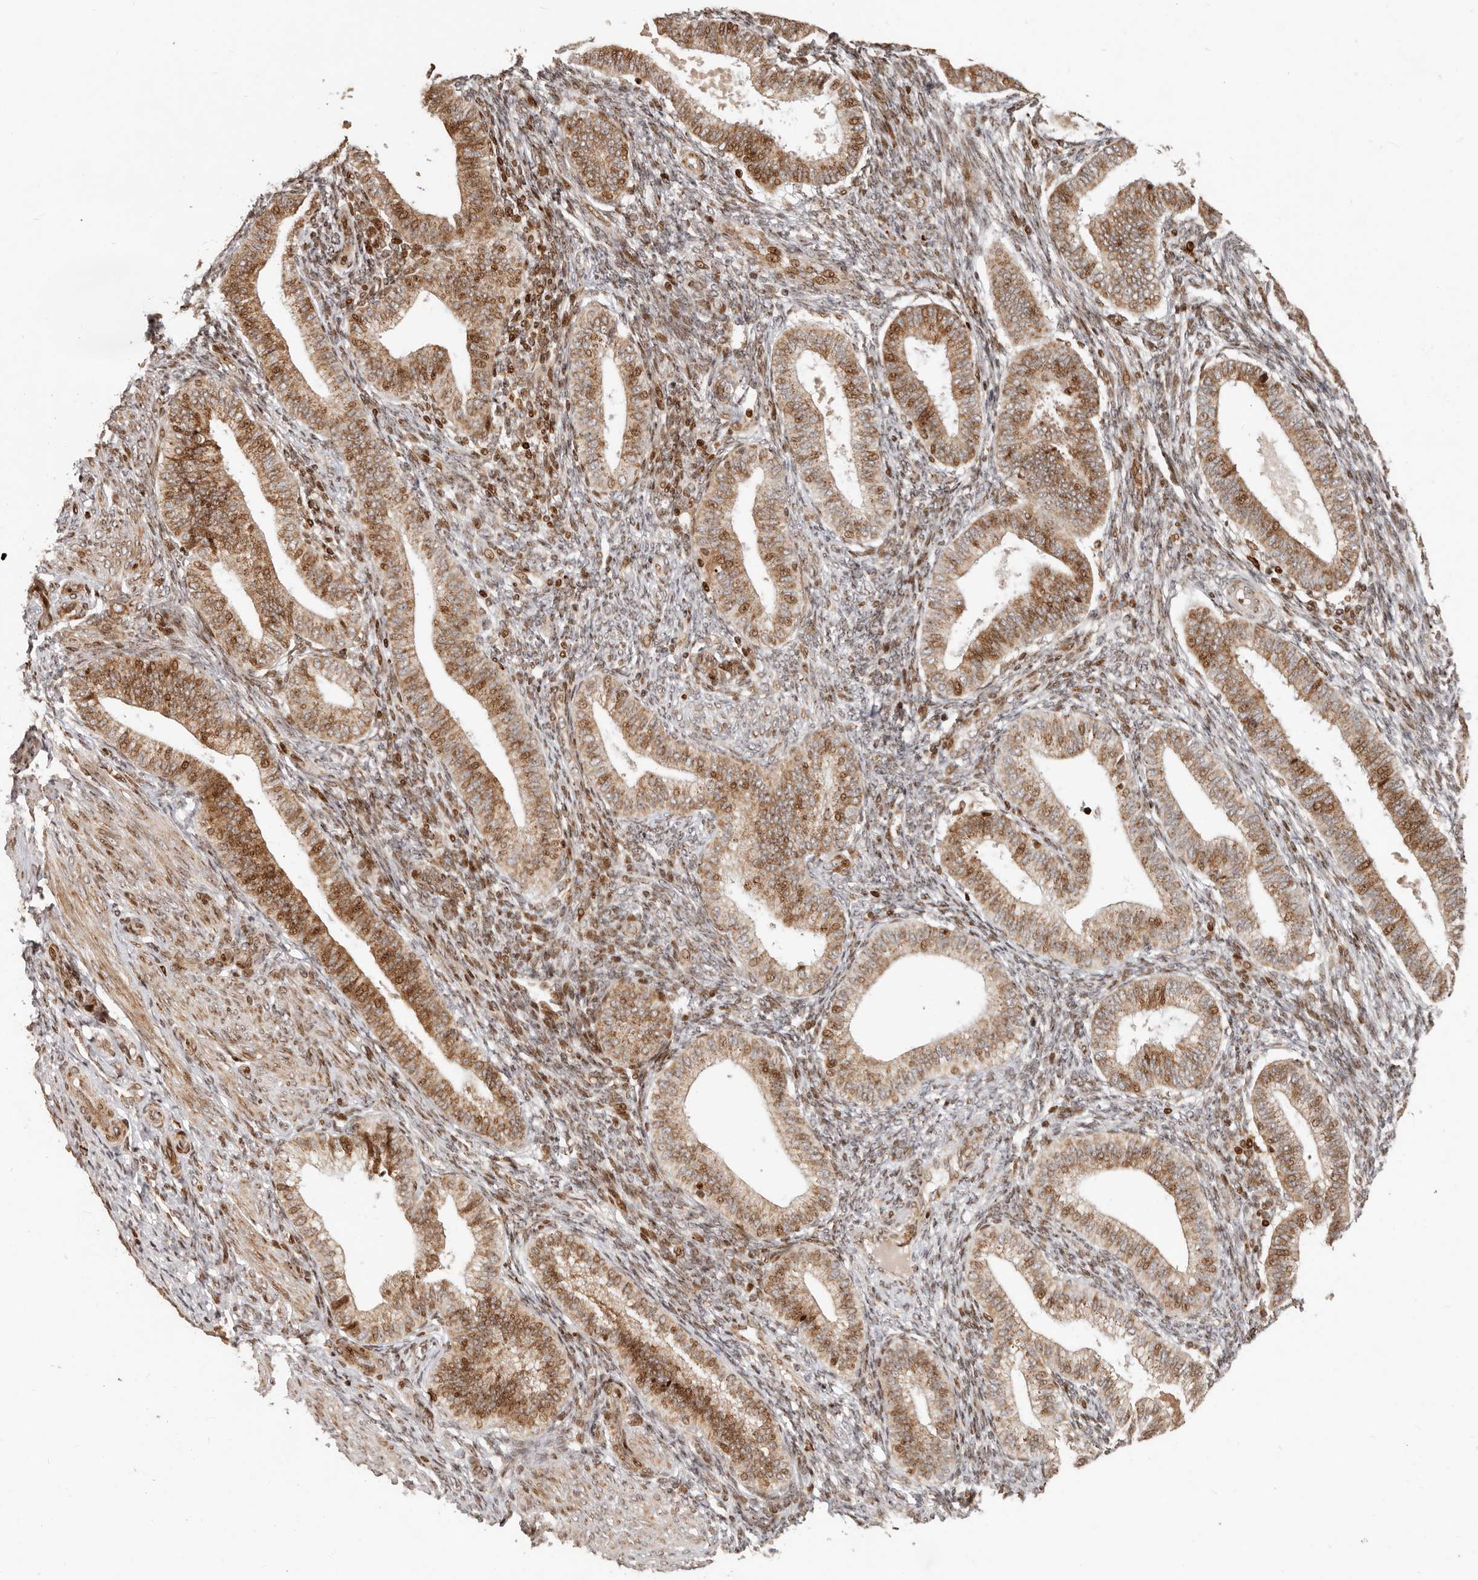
{"staining": {"intensity": "moderate", "quantity": ">75%", "location": "cytoplasmic/membranous"}, "tissue": "endometrium", "cell_type": "Cells in endometrial stroma", "image_type": "normal", "snomed": [{"axis": "morphology", "description": "Normal tissue, NOS"}, {"axis": "topography", "description": "Endometrium"}], "caption": "Endometrium stained with DAB (3,3'-diaminobenzidine) immunohistochemistry (IHC) shows medium levels of moderate cytoplasmic/membranous positivity in about >75% of cells in endometrial stroma. The staining was performed using DAB (3,3'-diaminobenzidine) to visualize the protein expression in brown, while the nuclei were stained in blue with hematoxylin (Magnification: 20x).", "gene": "TRIM4", "patient": {"sex": "female", "age": 39}}